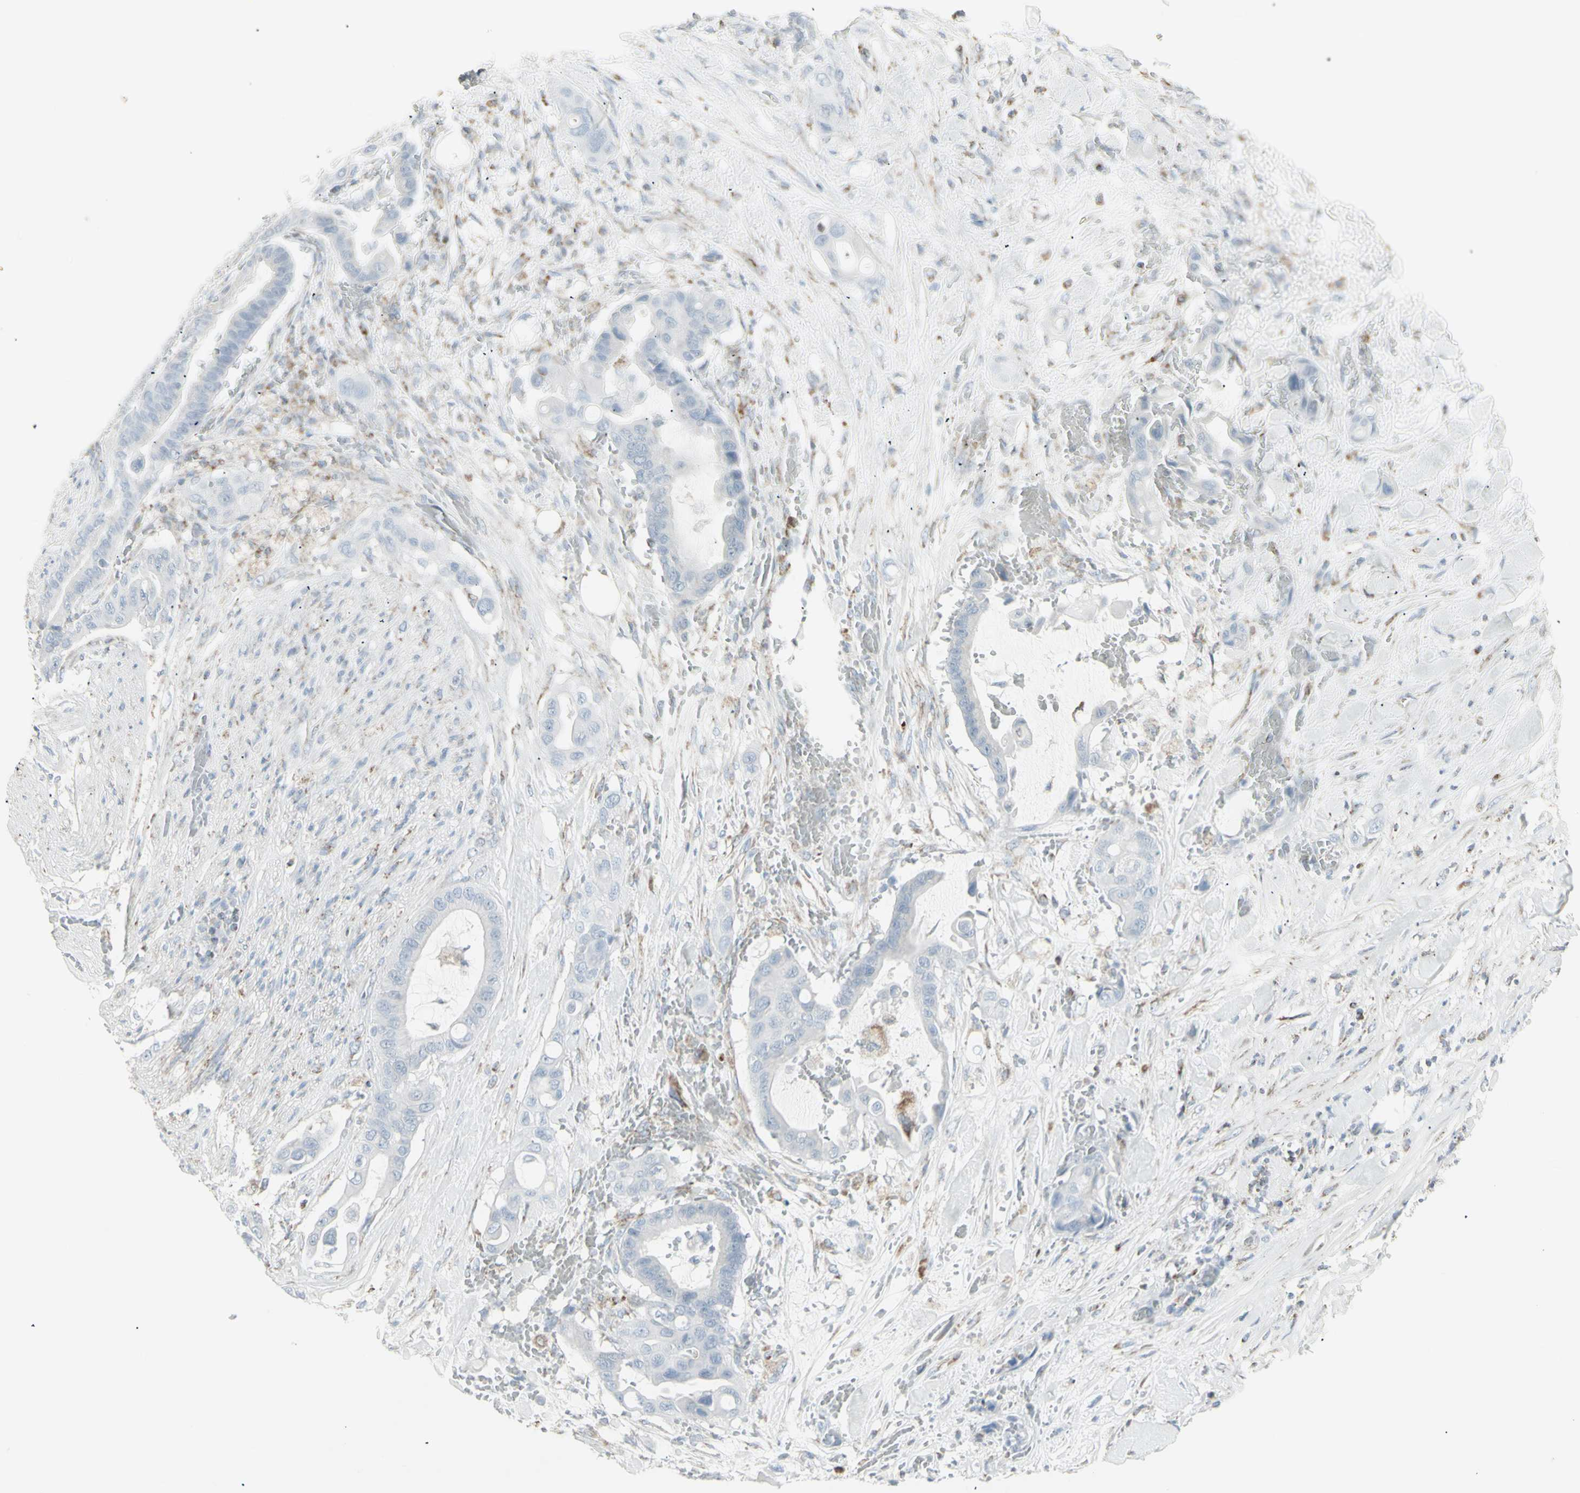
{"staining": {"intensity": "negative", "quantity": "none", "location": "none"}, "tissue": "liver cancer", "cell_type": "Tumor cells", "image_type": "cancer", "snomed": [{"axis": "morphology", "description": "Cholangiocarcinoma"}, {"axis": "topography", "description": "Liver"}], "caption": "Tumor cells are negative for brown protein staining in liver cancer.", "gene": "PLGRKT", "patient": {"sex": "female", "age": 61}}